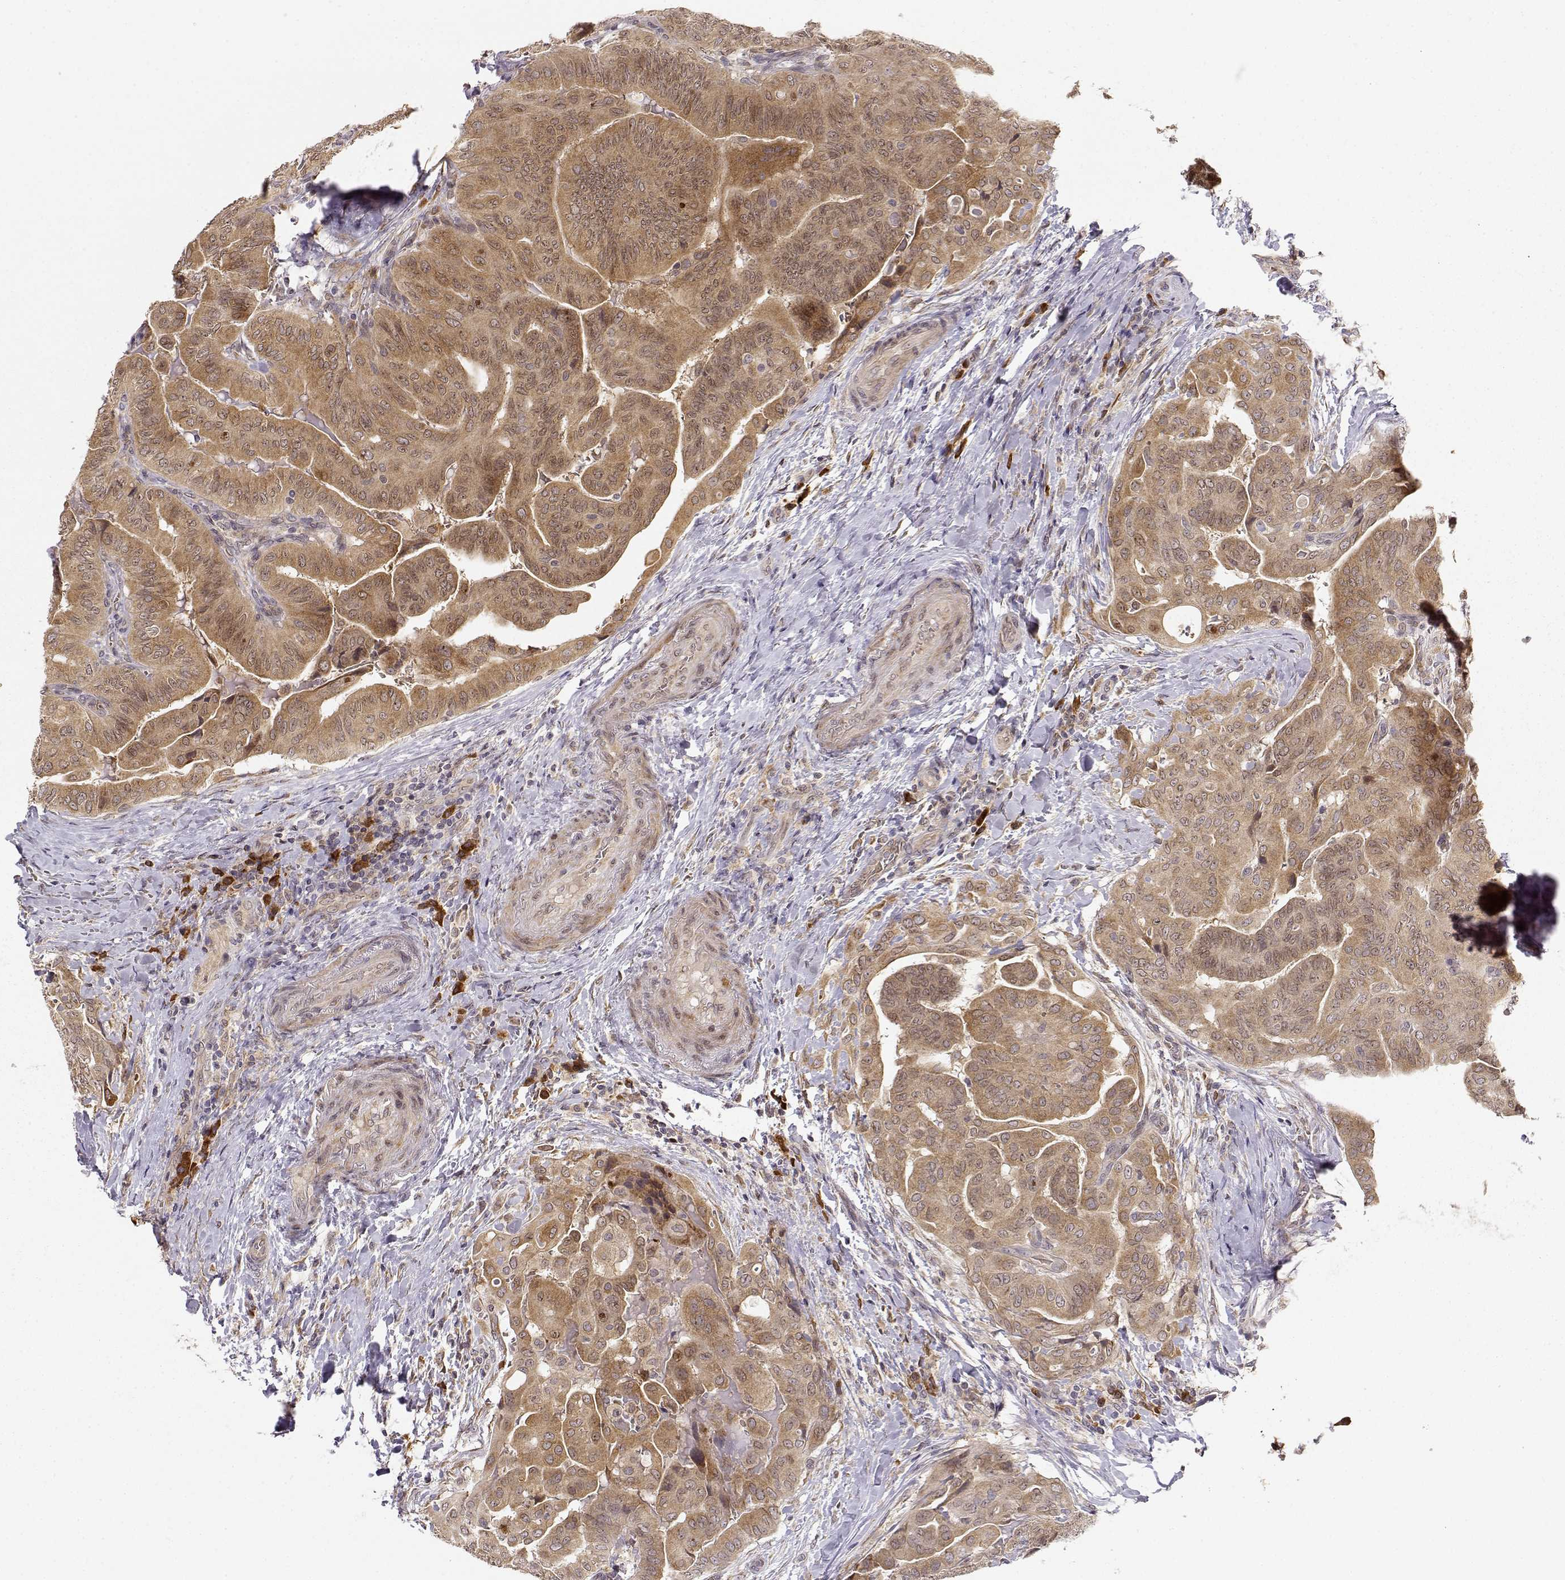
{"staining": {"intensity": "weak", "quantity": ">75%", "location": "cytoplasmic/membranous"}, "tissue": "thyroid cancer", "cell_type": "Tumor cells", "image_type": "cancer", "snomed": [{"axis": "morphology", "description": "Papillary adenocarcinoma, NOS"}, {"axis": "topography", "description": "Thyroid gland"}], "caption": "Papillary adenocarcinoma (thyroid) stained with immunohistochemistry displays weak cytoplasmic/membranous staining in approximately >75% of tumor cells.", "gene": "ERGIC2", "patient": {"sex": "female", "age": 68}}